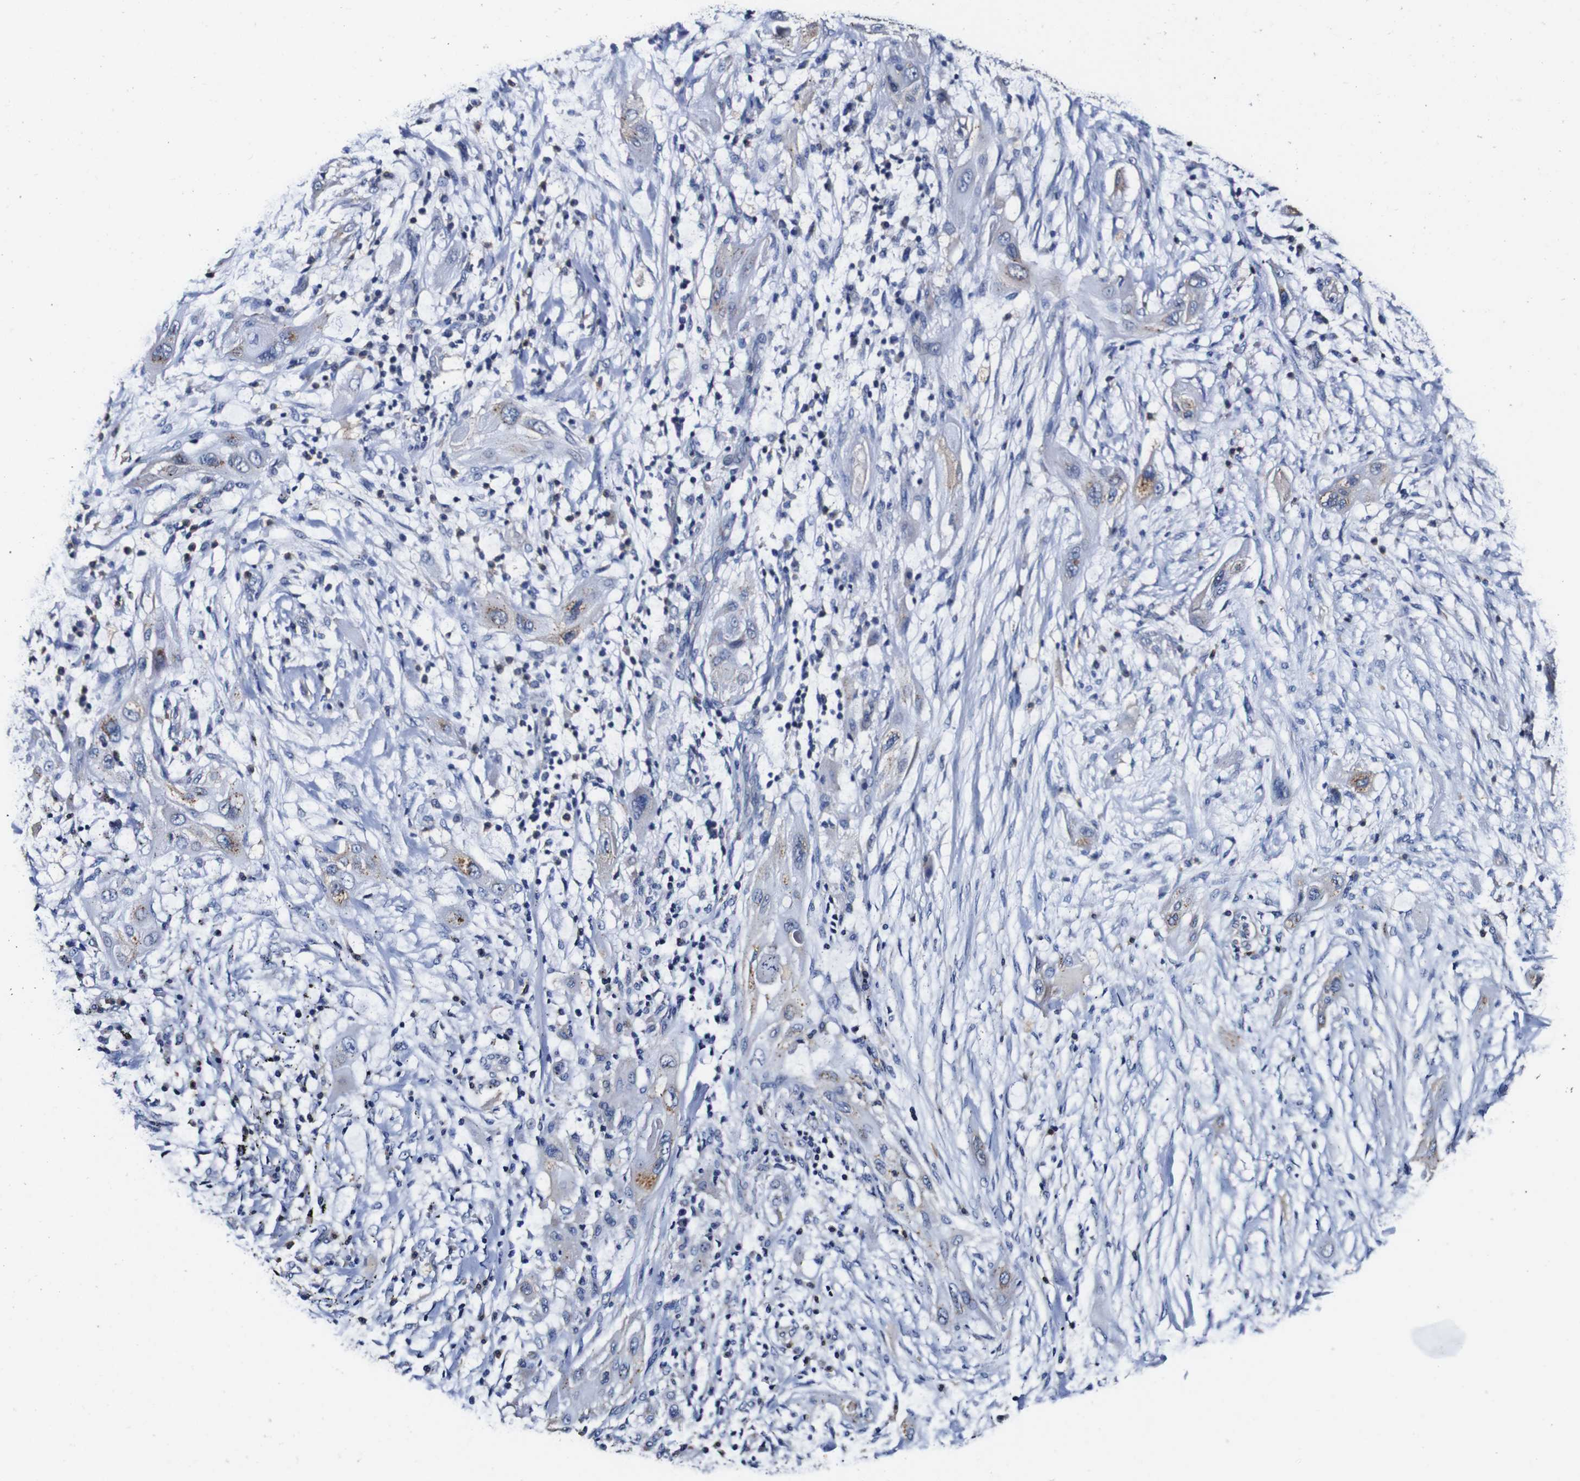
{"staining": {"intensity": "negative", "quantity": "none", "location": "none"}, "tissue": "lung cancer", "cell_type": "Tumor cells", "image_type": "cancer", "snomed": [{"axis": "morphology", "description": "Squamous cell carcinoma, NOS"}, {"axis": "topography", "description": "Lung"}], "caption": "Immunohistochemistry image of neoplastic tissue: lung cancer (squamous cell carcinoma) stained with DAB (3,3'-diaminobenzidine) demonstrates no significant protein expression in tumor cells.", "gene": "PDCD6IP", "patient": {"sex": "female", "age": 47}}